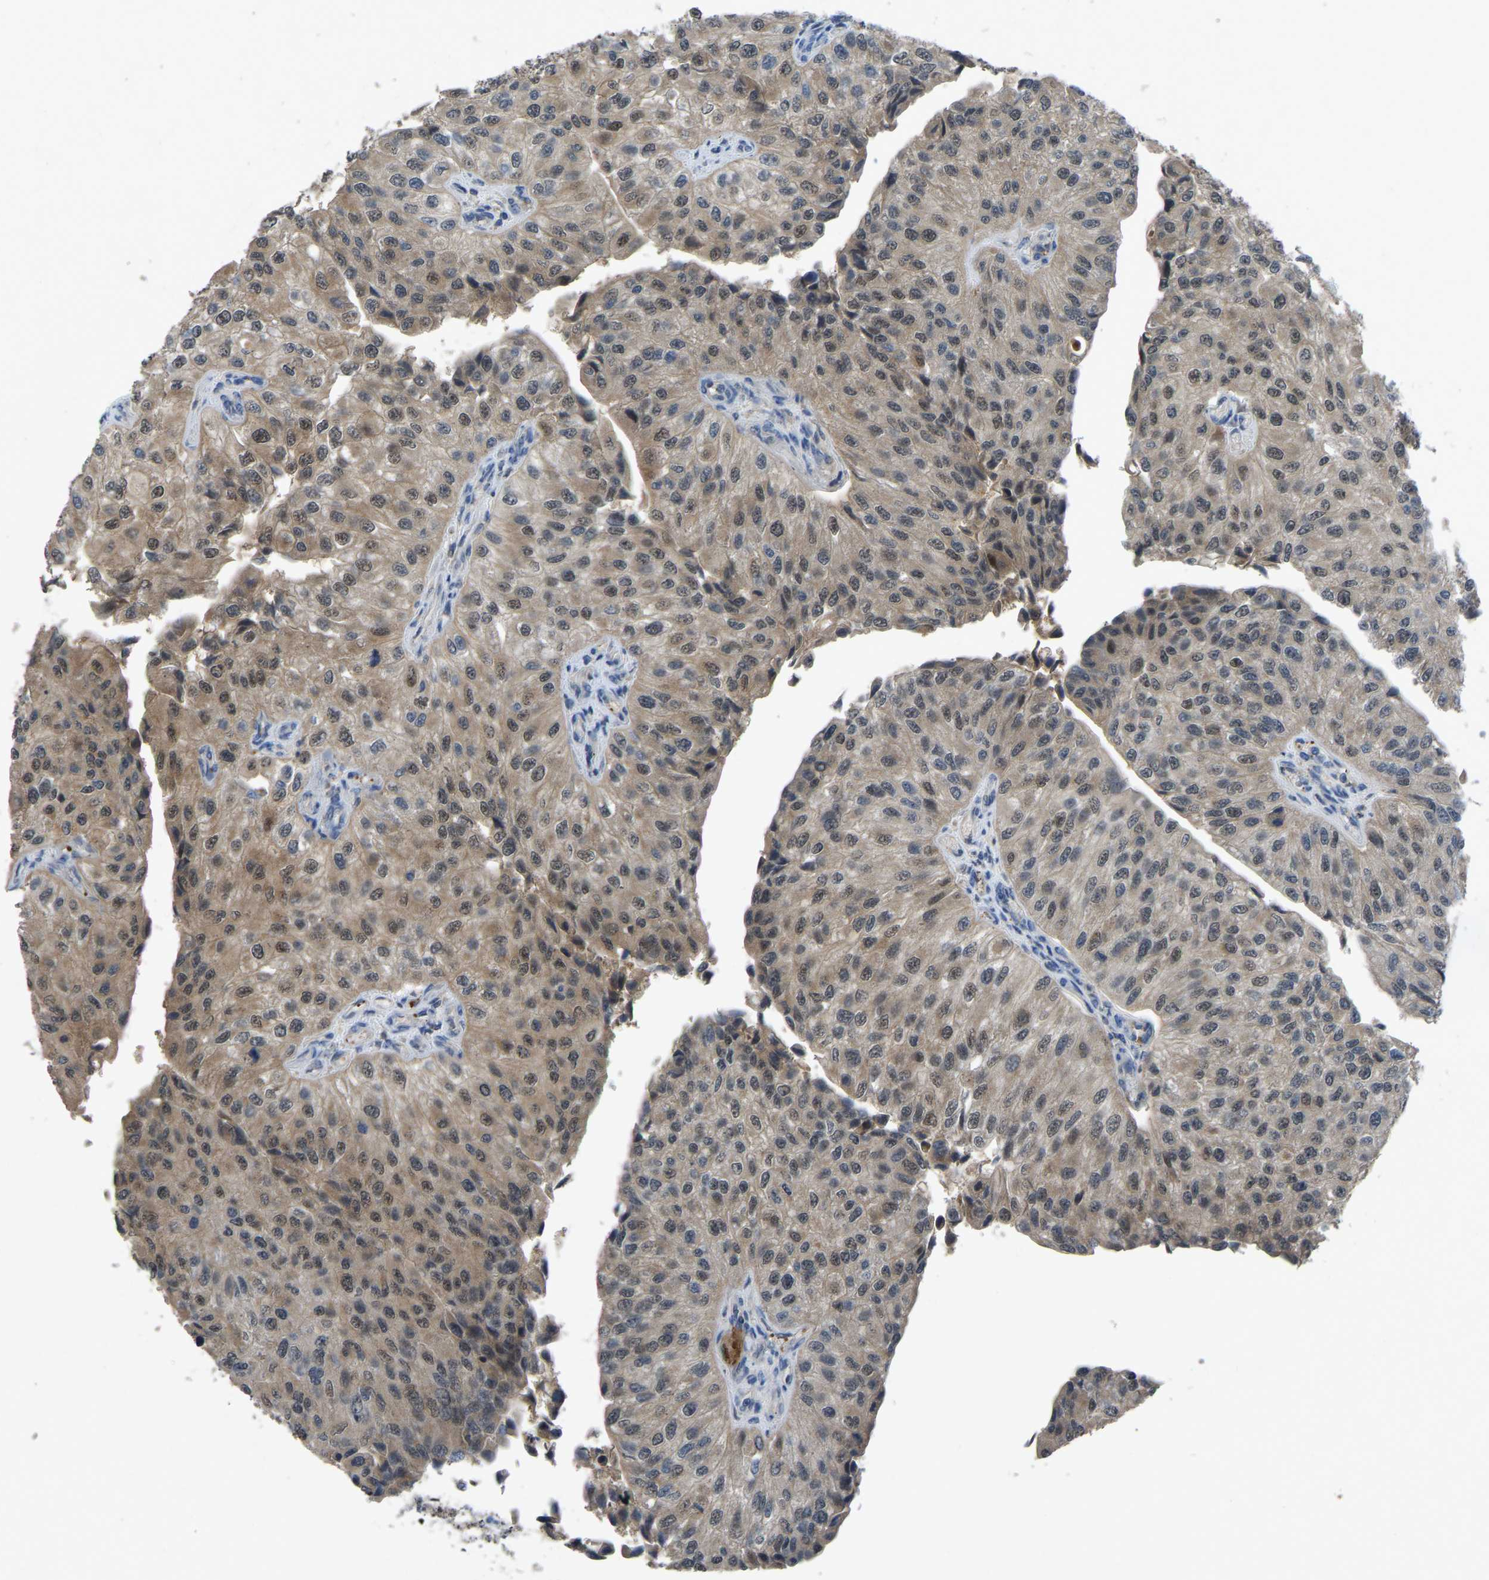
{"staining": {"intensity": "moderate", "quantity": ">75%", "location": "cytoplasmic/membranous"}, "tissue": "urothelial cancer", "cell_type": "Tumor cells", "image_type": "cancer", "snomed": [{"axis": "morphology", "description": "Urothelial carcinoma, High grade"}, {"axis": "topography", "description": "Kidney"}, {"axis": "topography", "description": "Urinary bladder"}], "caption": "An image of urothelial carcinoma (high-grade) stained for a protein shows moderate cytoplasmic/membranous brown staining in tumor cells.", "gene": "FHIT", "patient": {"sex": "male", "age": 77}}